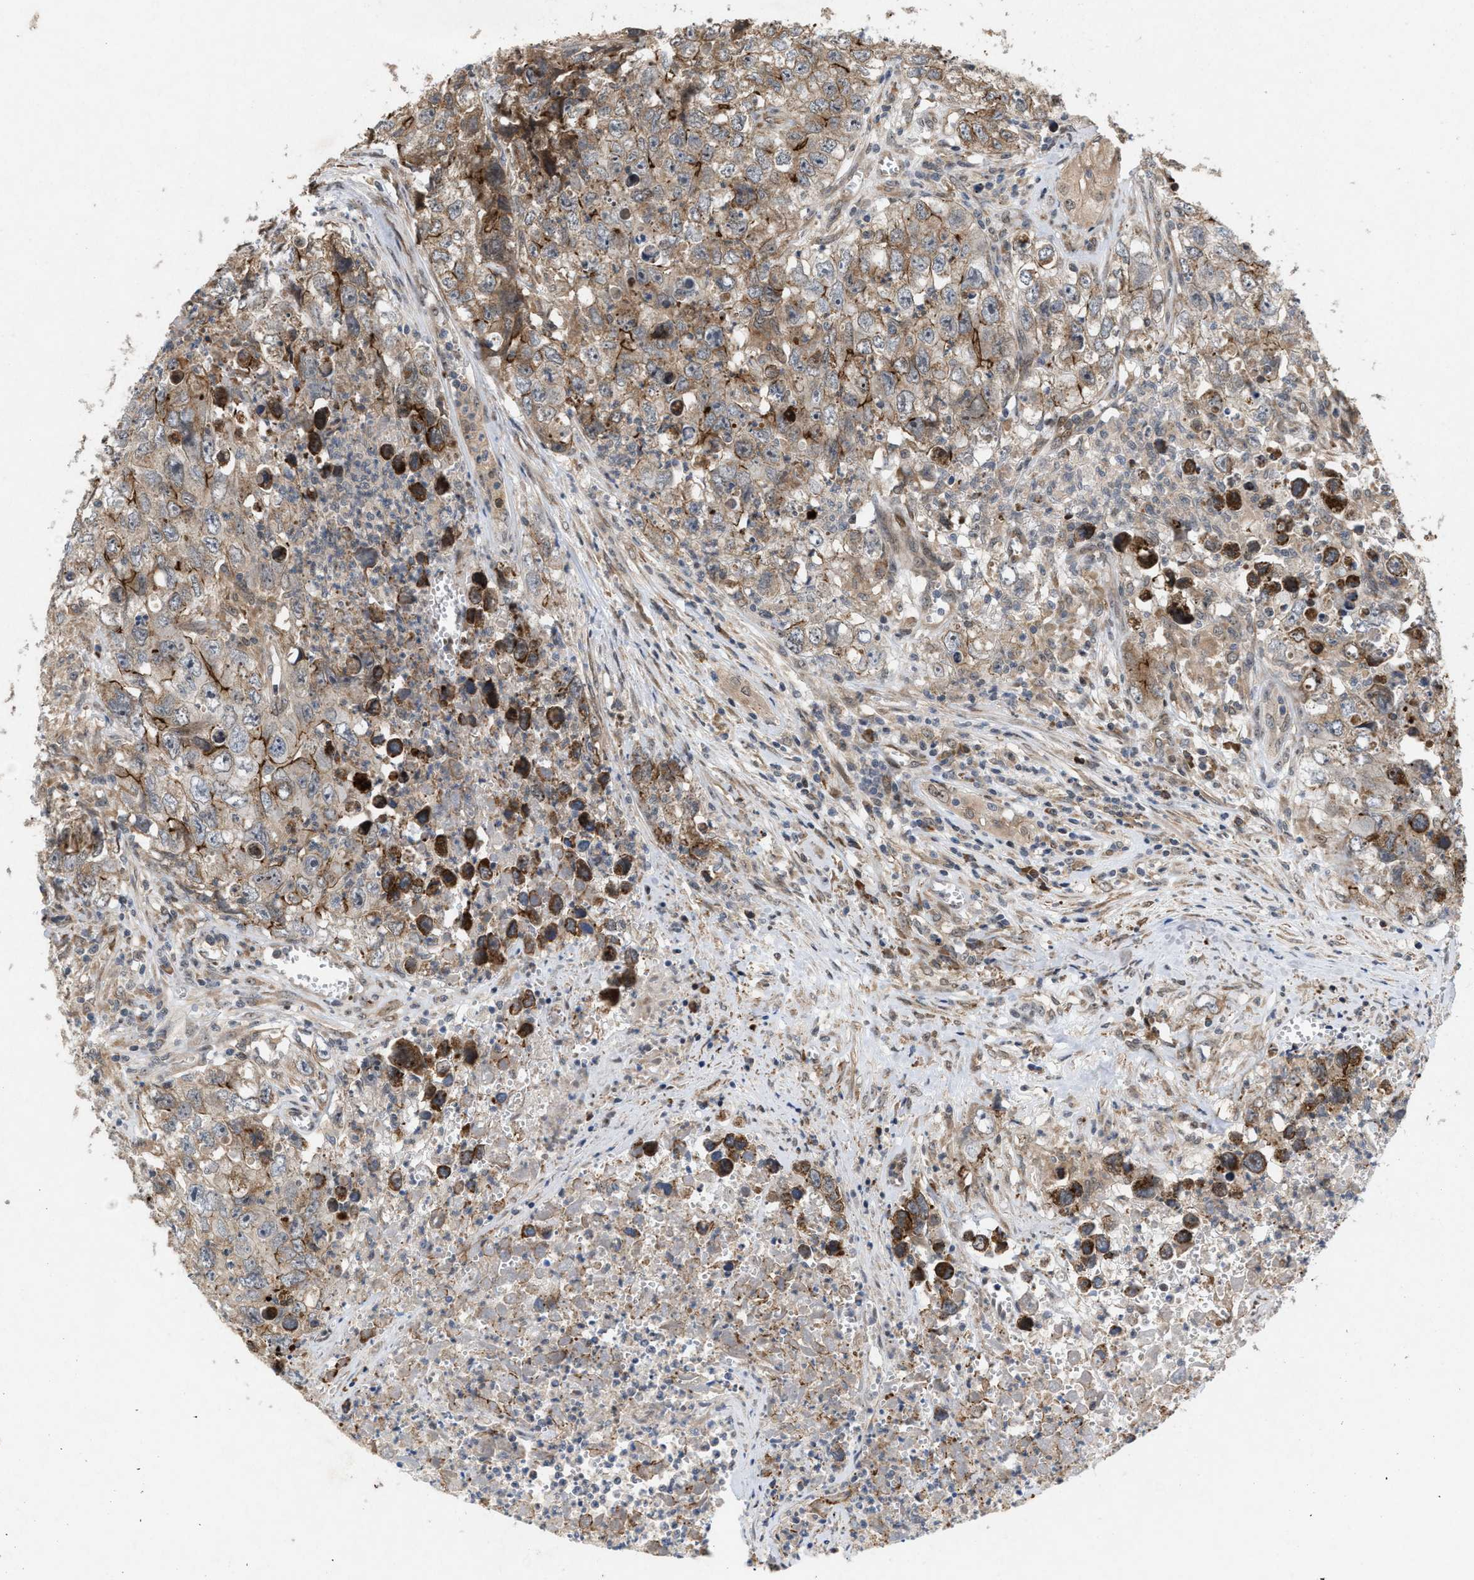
{"staining": {"intensity": "weak", "quantity": ">75%", "location": "cytoplasmic/membranous"}, "tissue": "testis cancer", "cell_type": "Tumor cells", "image_type": "cancer", "snomed": [{"axis": "morphology", "description": "Seminoma, NOS"}, {"axis": "morphology", "description": "Carcinoma, Embryonal, NOS"}, {"axis": "topography", "description": "Testis"}], "caption": "DAB (3,3'-diaminobenzidine) immunohistochemical staining of testis cancer (embryonal carcinoma) reveals weak cytoplasmic/membranous protein expression in about >75% of tumor cells.", "gene": "MFSD6", "patient": {"sex": "male", "age": 43}}